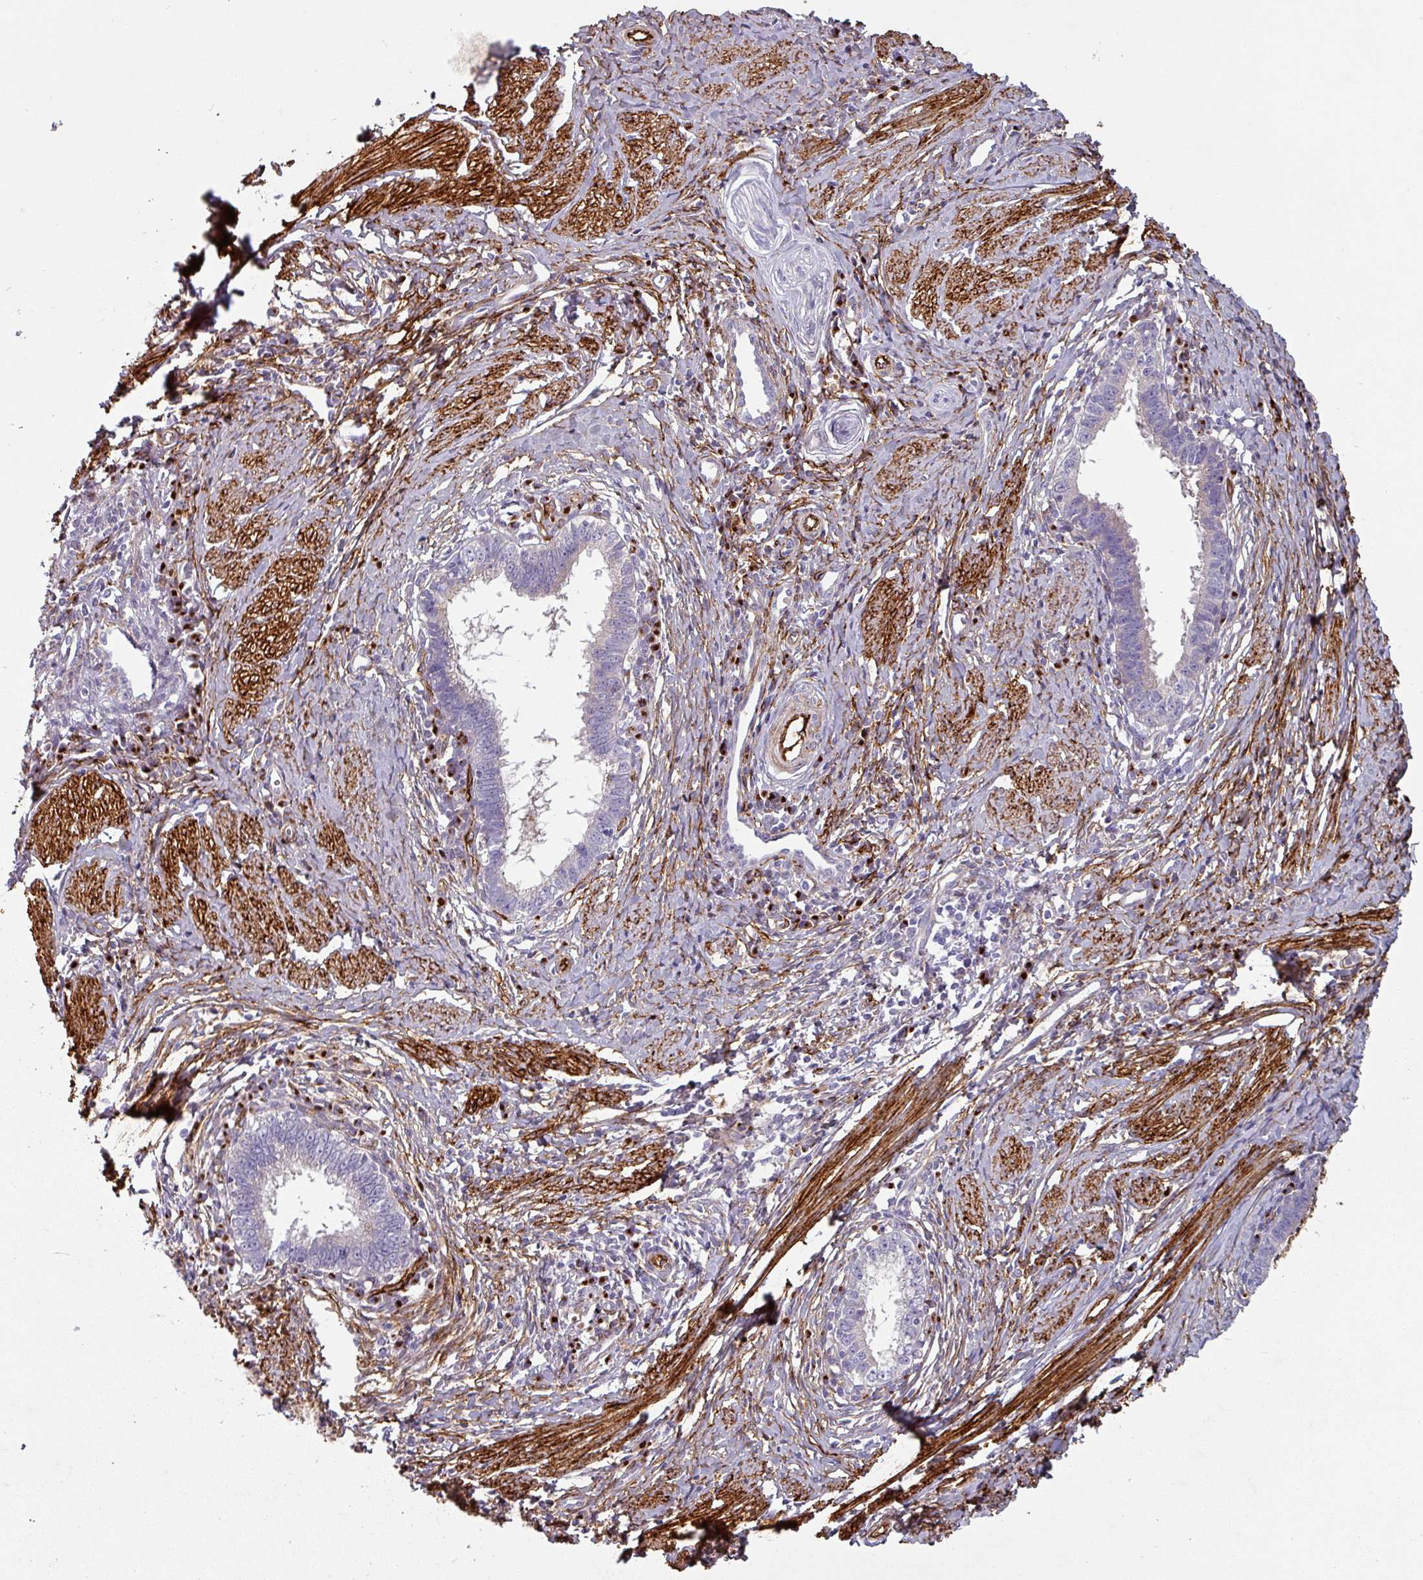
{"staining": {"intensity": "negative", "quantity": "none", "location": "none"}, "tissue": "cervical cancer", "cell_type": "Tumor cells", "image_type": "cancer", "snomed": [{"axis": "morphology", "description": "Adenocarcinoma, NOS"}, {"axis": "topography", "description": "Cervix"}], "caption": "Photomicrograph shows no significant protein positivity in tumor cells of cervical cancer.", "gene": "PRODH2", "patient": {"sex": "female", "age": 36}}